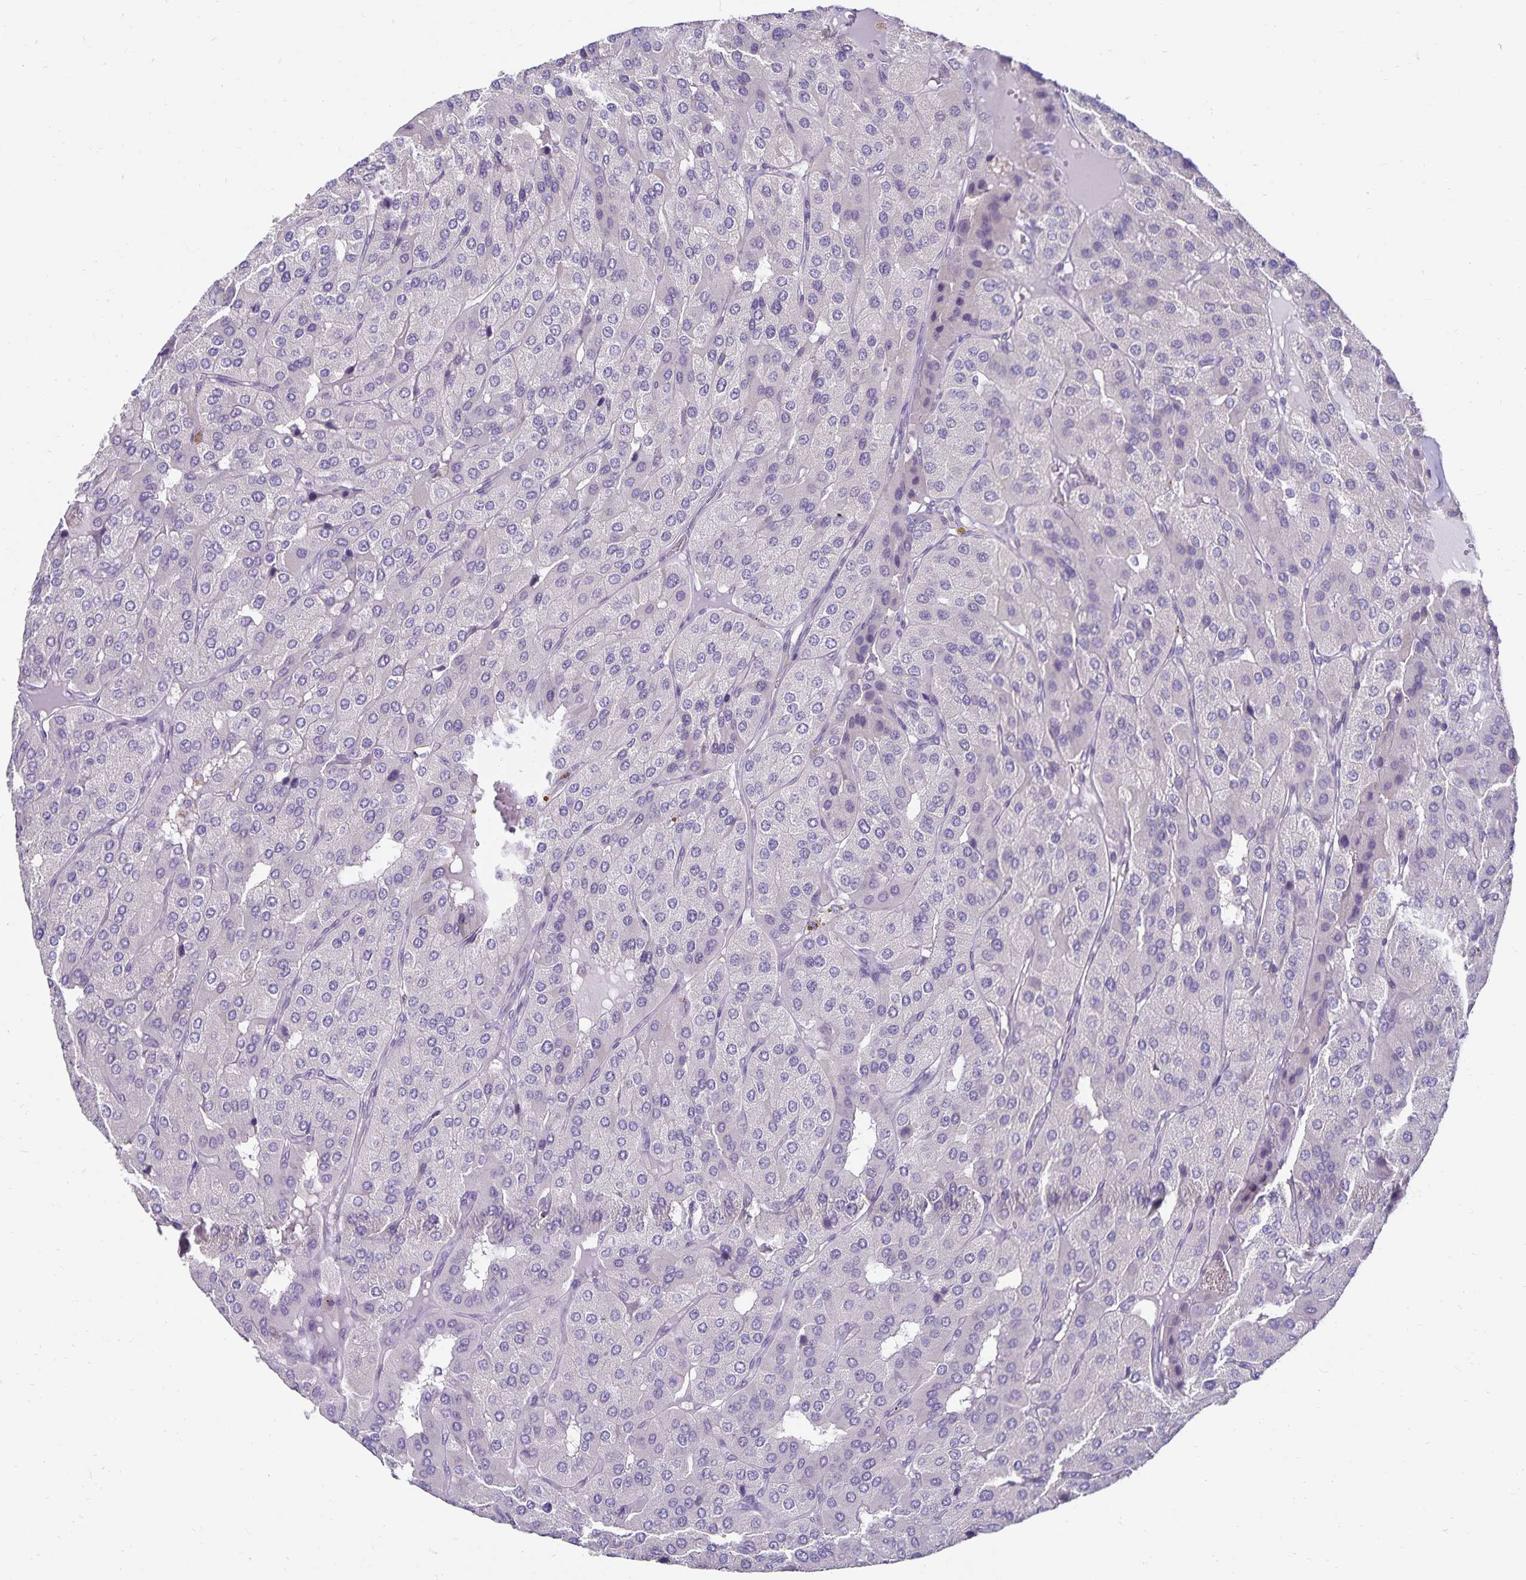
{"staining": {"intensity": "negative", "quantity": "none", "location": "none"}, "tissue": "parathyroid gland", "cell_type": "Glandular cells", "image_type": "normal", "snomed": [{"axis": "morphology", "description": "Normal tissue, NOS"}, {"axis": "morphology", "description": "Adenoma, NOS"}, {"axis": "topography", "description": "Parathyroid gland"}], "caption": "Immunohistochemical staining of normal human parathyroid gland shows no significant staining in glandular cells. The staining is performed using DAB brown chromogen with nuclei counter-stained in using hematoxylin.", "gene": "CDKN2B", "patient": {"sex": "female", "age": 86}}